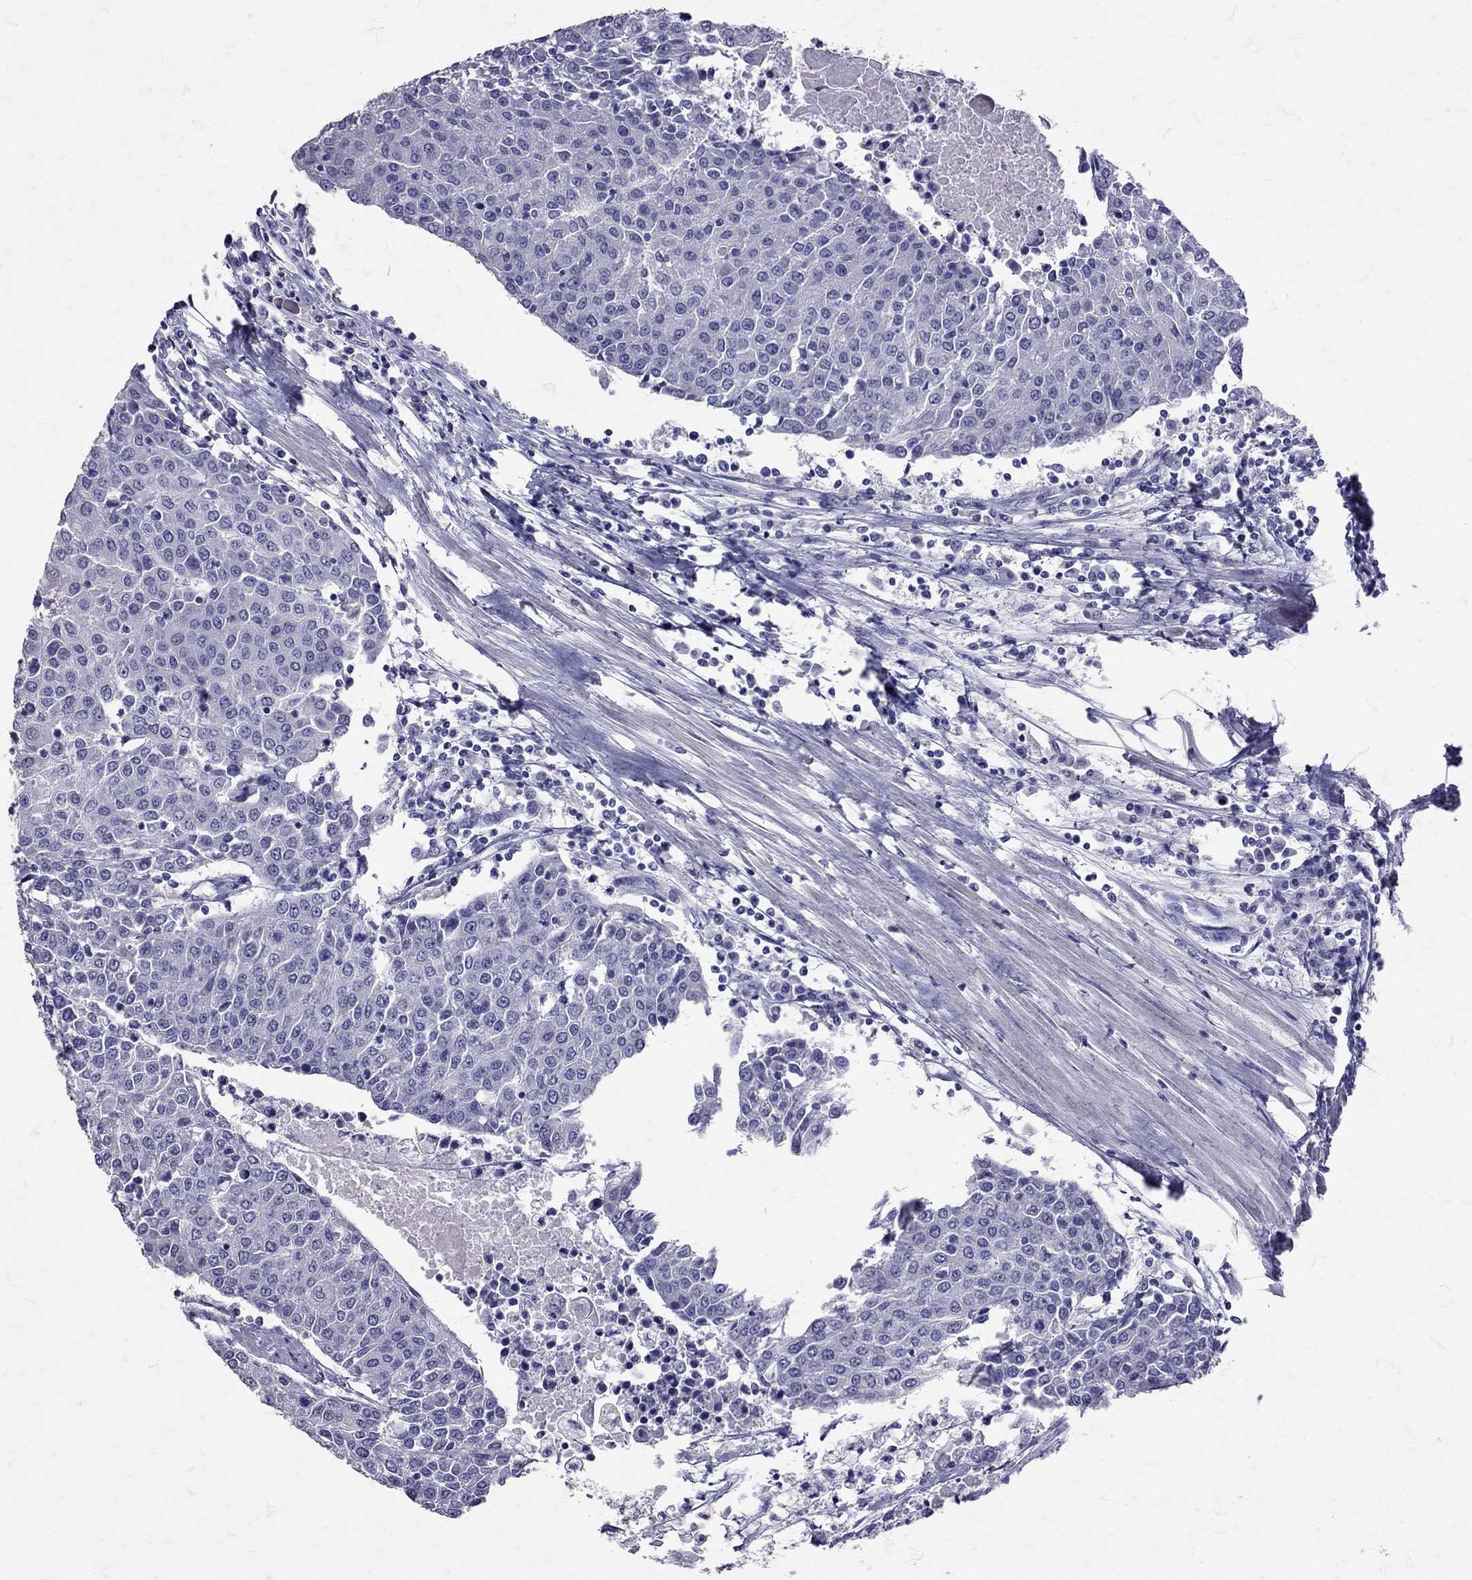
{"staining": {"intensity": "negative", "quantity": "none", "location": "none"}, "tissue": "urothelial cancer", "cell_type": "Tumor cells", "image_type": "cancer", "snomed": [{"axis": "morphology", "description": "Urothelial carcinoma, High grade"}, {"axis": "topography", "description": "Urinary bladder"}], "caption": "There is no significant staining in tumor cells of urothelial cancer.", "gene": "SST", "patient": {"sex": "female", "age": 85}}